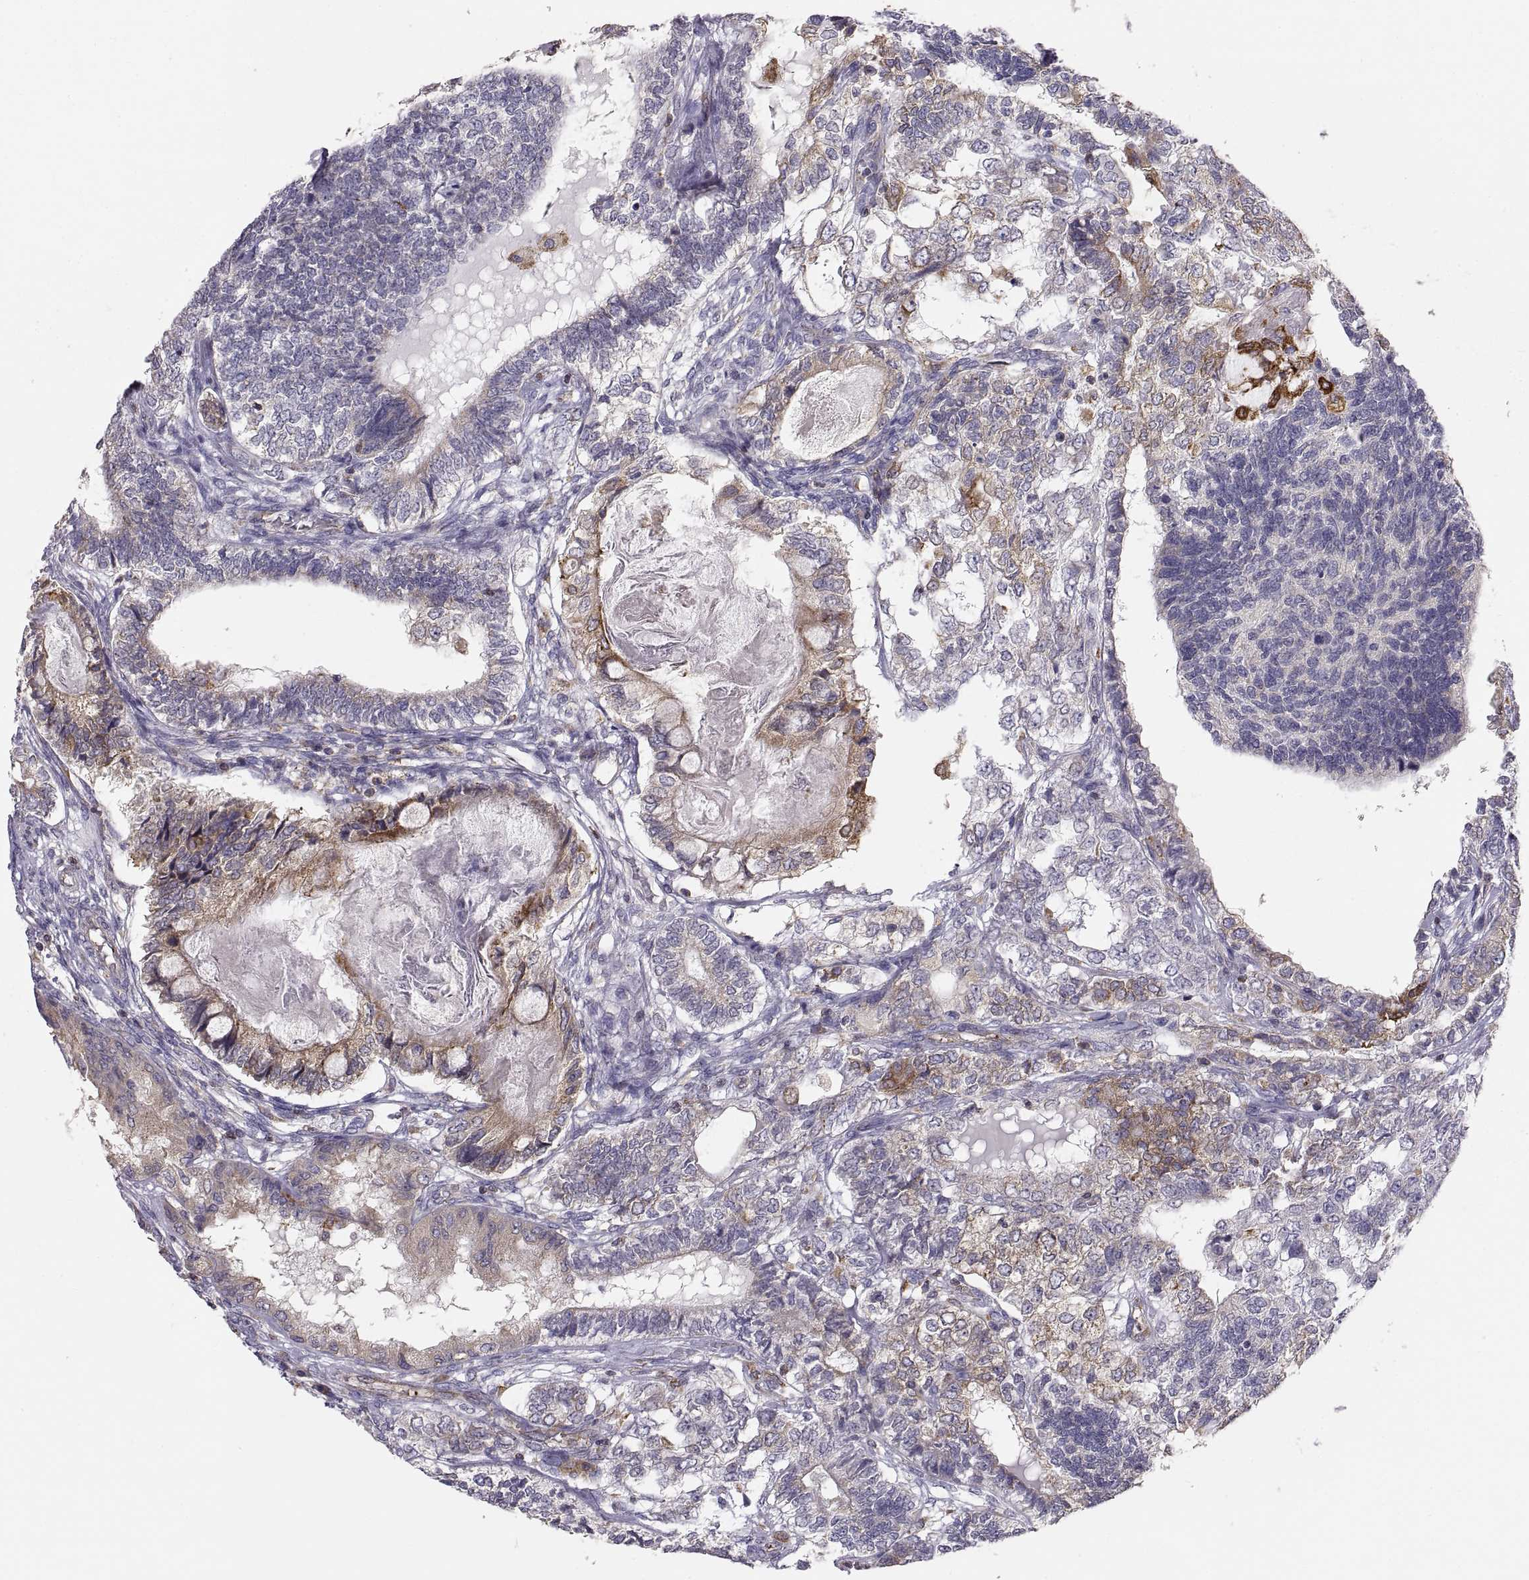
{"staining": {"intensity": "moderate", "quantity": "25%-75%", "location": "cytoplasmic/membranous"}, "tissue": "testis cancer", "cell_type": "Tumor cells", "image_type": "cancer", "snomed": [{"axis": "morphology", "description": "Seminoma, NOS"}, {"axis": "morphology", "description": "Carcinoma, Embryonal, NOS"}, {"axis": "topography", "description": "Testis"}], "caption": "Testis cancer (seminoma) stained with DAB IHC shows medium levels of moderate cytoplasmic/membranous expression in about 25%-75% of tumor cells. (Stains: DAB (3,3'-diaminobenzidine) in brown, nuclei in blue, Microscopy: brightfield microscopy at high magnification).", "gene": "ERO1A", "patient": {"sex": "male", "age": 41}}